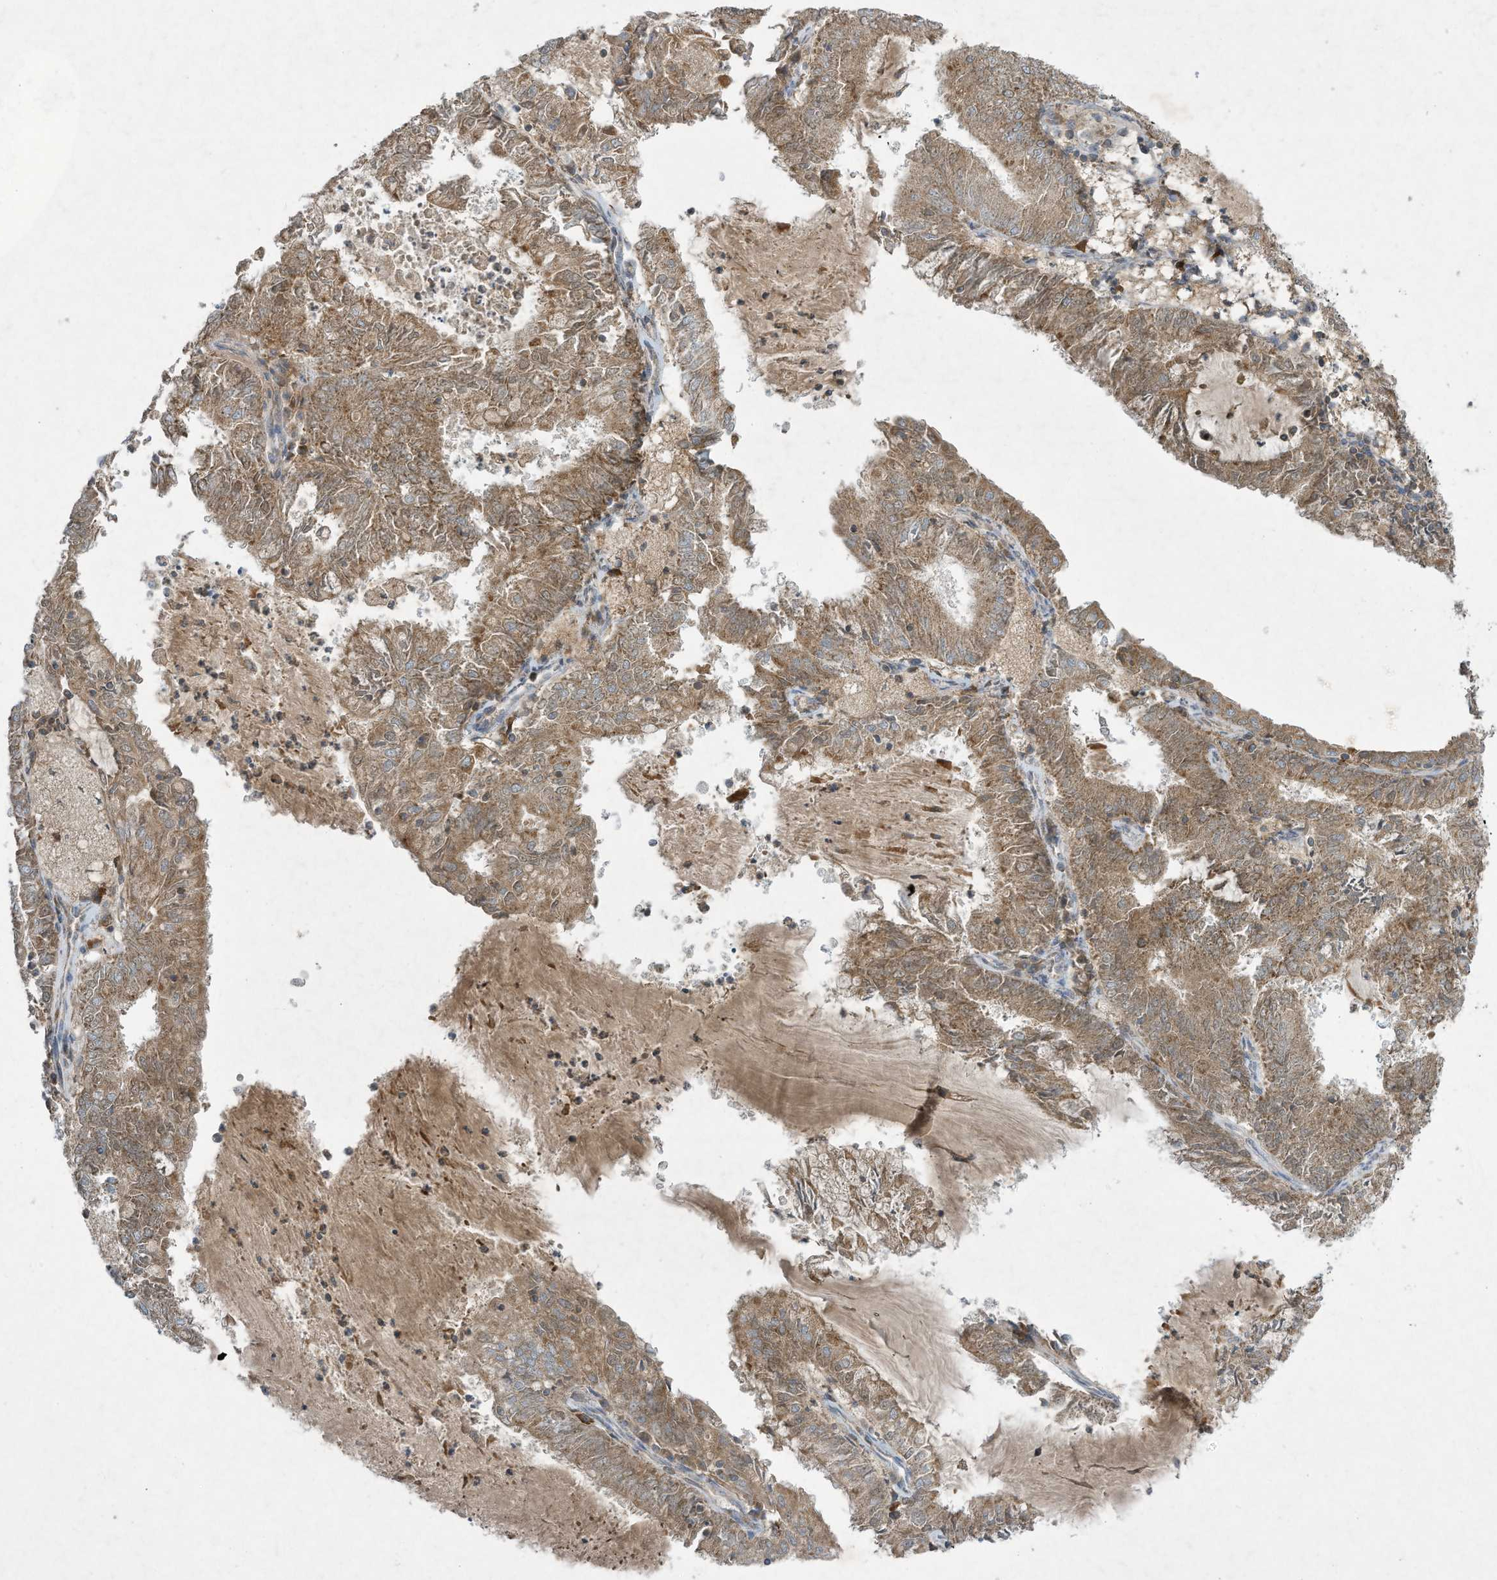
{"staining": {"intensity": "moderate", "quantity": ">75%", "location": "cytoplasmic/membranous"}, "tissue": "endometrial cancer", "cell_type": "Tumor cells", "image_type": "cancer", "snomed": [{"axis": "morphology", "description": "Adenocarcinoma, NOS"}, {"axis": "topography", "description": "Endometrium"}], "caption": "An immunohistochemistry (IHC) histopathology image of neoplastic tissue is shown. Protein staining in brown shows moderate cytoplasmic/membranous positivity in endometrial adenocarcinoma within tumor cells.", "gene": "SYNJ2", "patient": {"sex": "female", "age": 57}}